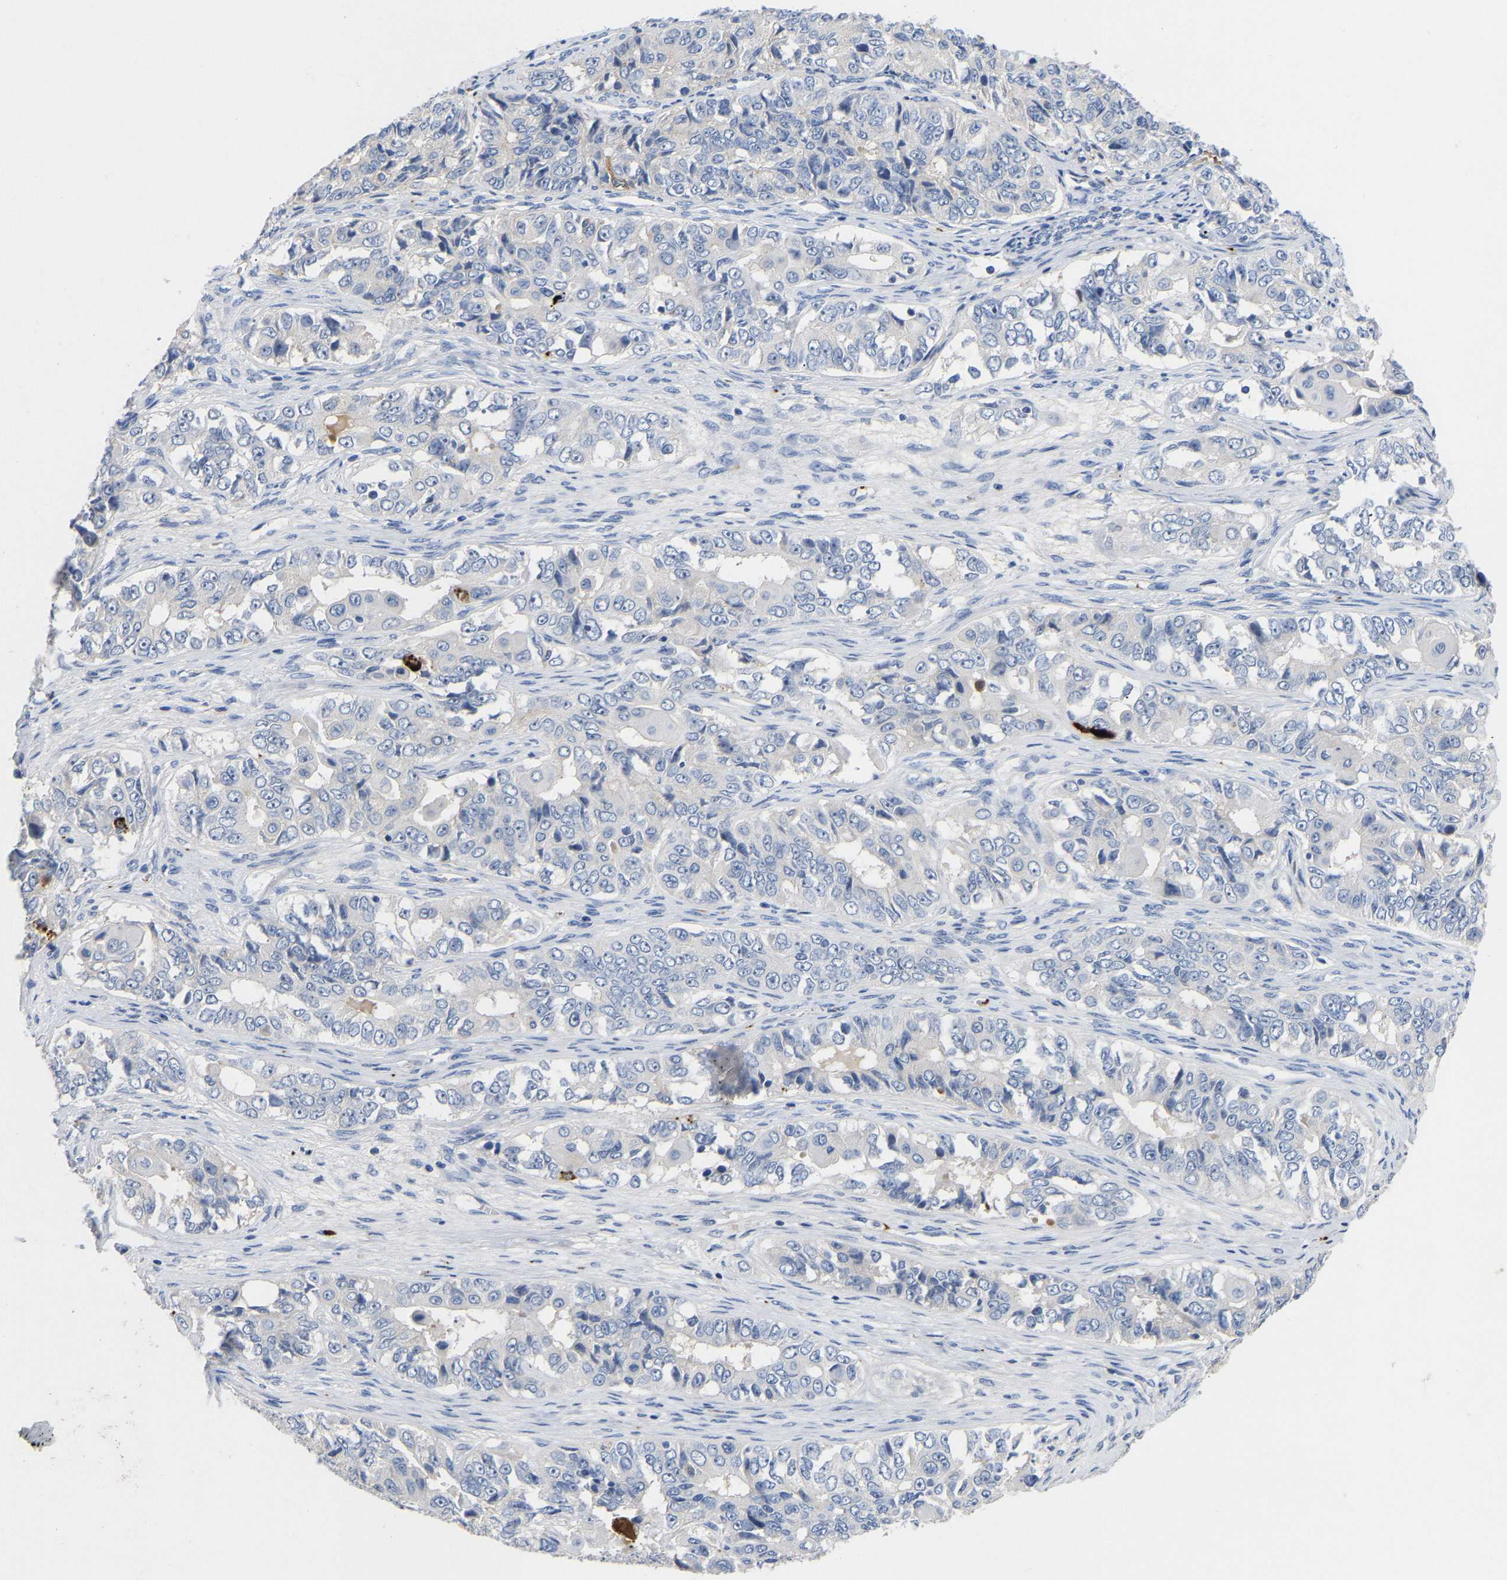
{"staining": {"intensity": "negative", "quantity": "none", "location": "none"}, "tissue": "ovarian cancer", "cell_type": "Tumor cells", "image_type": "cancer", "snomed": [{"axis": "morphology", "description": "Carcinoma, endometroid"}, {"axis": "topography", "description": "Ovary"}], "caption": "A micrograph of human ovarian cancer is negative for staining in tumor cells.", "gene": "FGF18", "patient": {"sex": "female", "age": 51}}